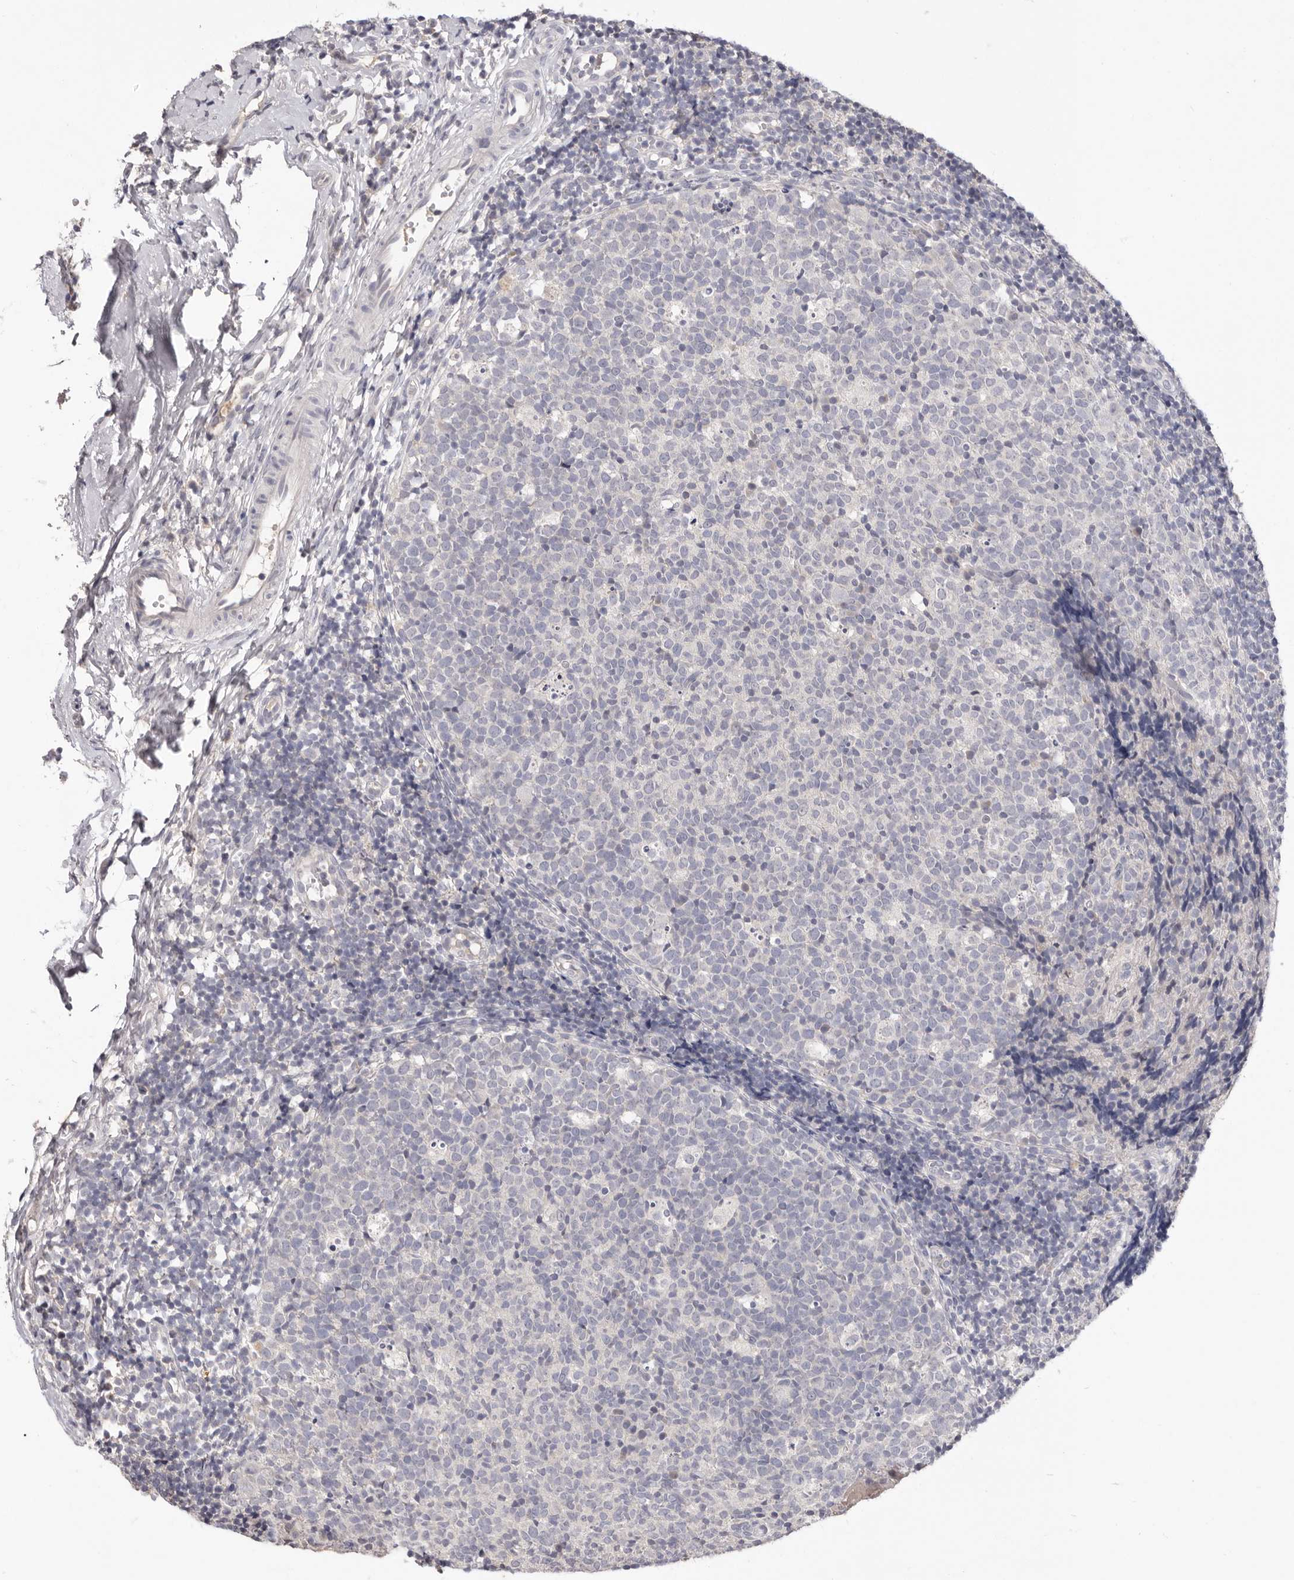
{"staining": {"intensity": "negative", "quantity": "none", "location": "none"}, "tissue": "tonsil", "cell_type": "Germinal center cells", "image_type": "normal", "snomed": [{"axis": "morphology", "description": "Normal tissue, NOS"}, {"axis": "topography", "description": "Tonsil"}], "caption": "High power microscopy image of an immunohistochemistry (IHC) micrograph of normal tonsil, revealing no significant staining in germinal center cells. (DAB (3,3'-diaminobenzidine) IHC visualized using brightfield microscopy, high magnification).", "gene": "DOP1A", "patient": {"sex": "female", "age": 19}}